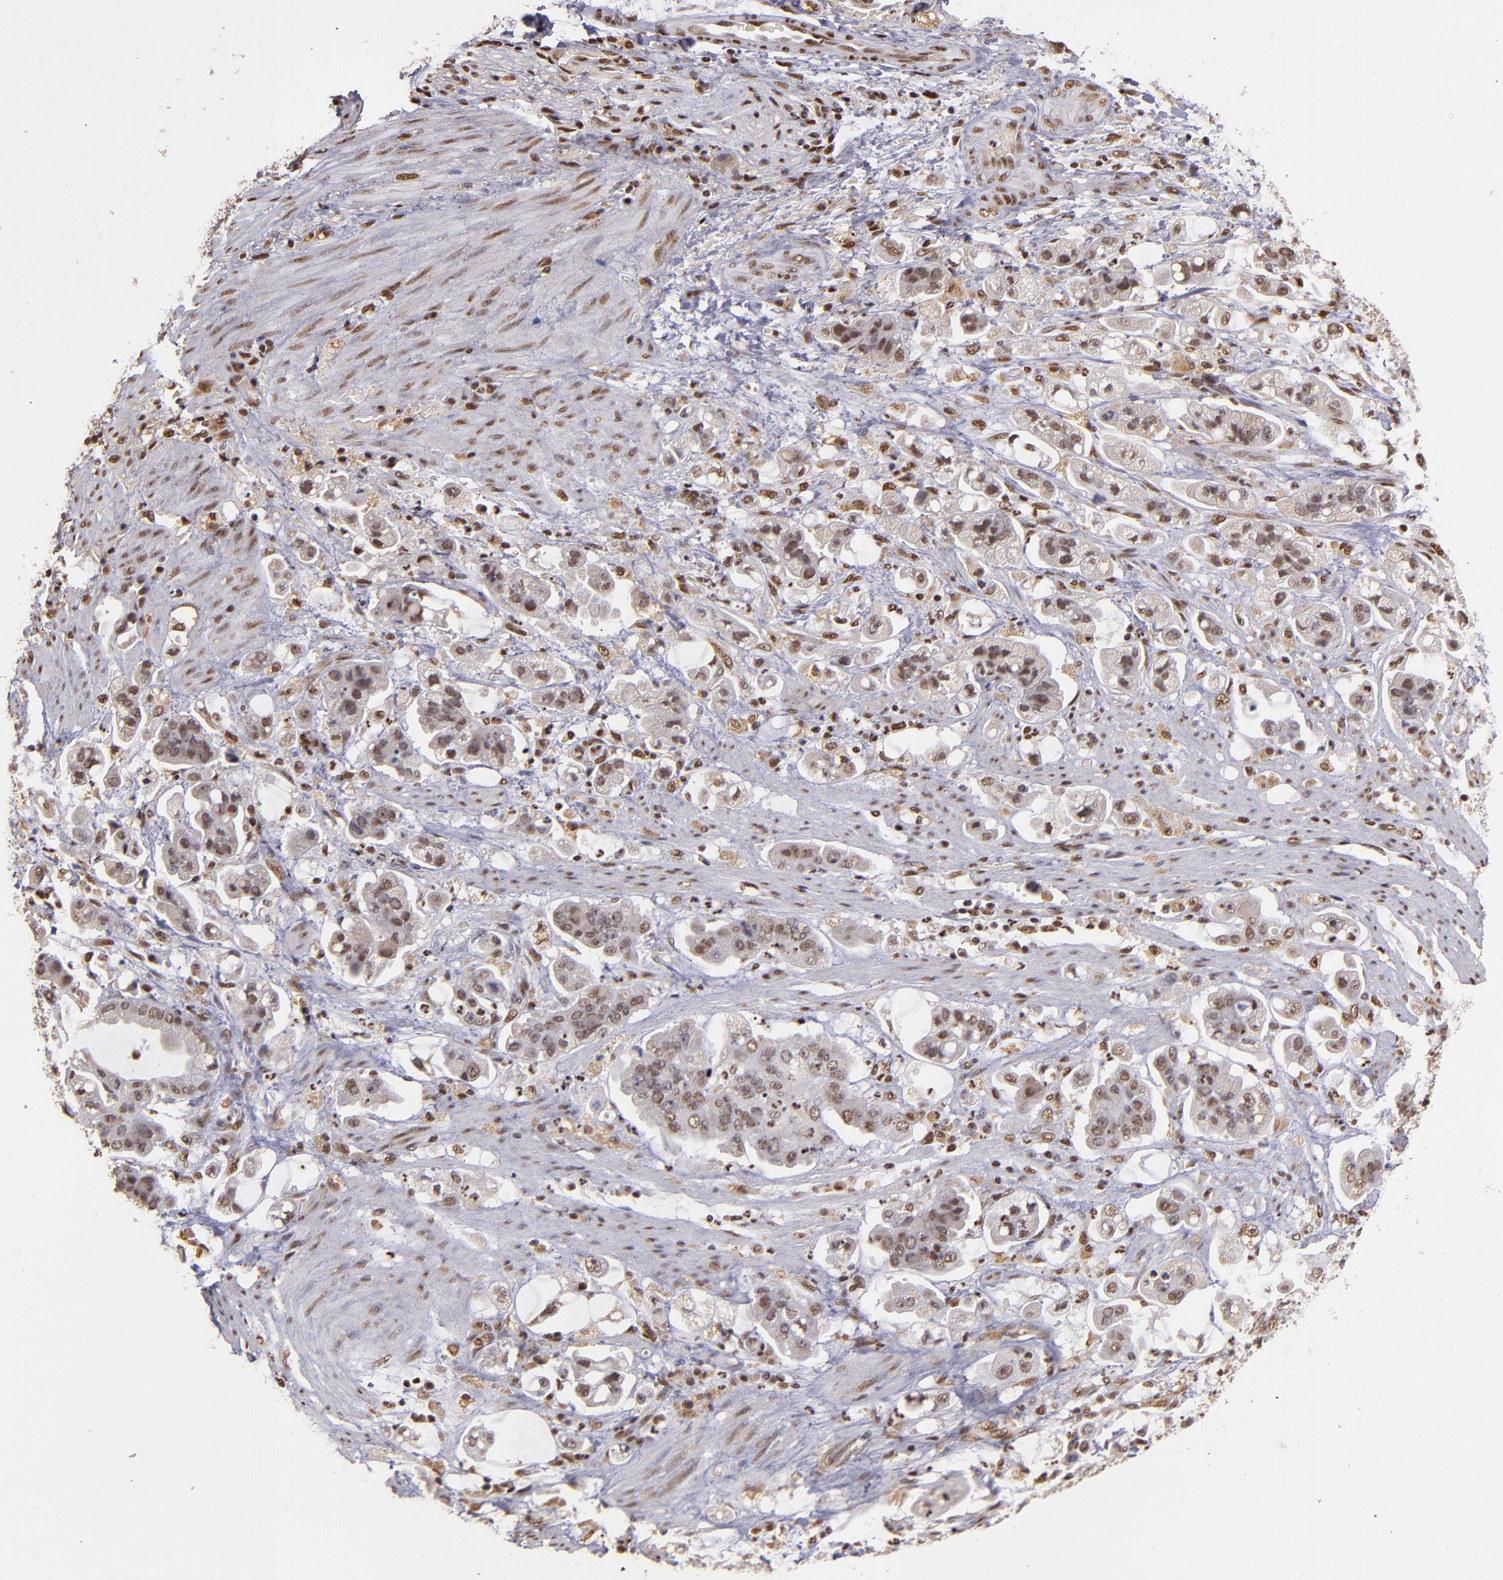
{"staining": {"intensity": "weak", "quantity": ">75%", "location": "cytoplasmic/membranous,nuclear"}, "tissue": "stomach cancer", "cell_type": "Tumor cells", "image_type": "cancer", "snomed": [{"axis": "morphology", "description": "Adenocarcinoma, NOS"}, {"axis": "topography", "description": "Stomach"}], "caption": "Stomach cancer stained with a protein marker shows weak staining in tumor cells.", "gene": "SP1", "patient": {"sex": "male", "age": 62}}